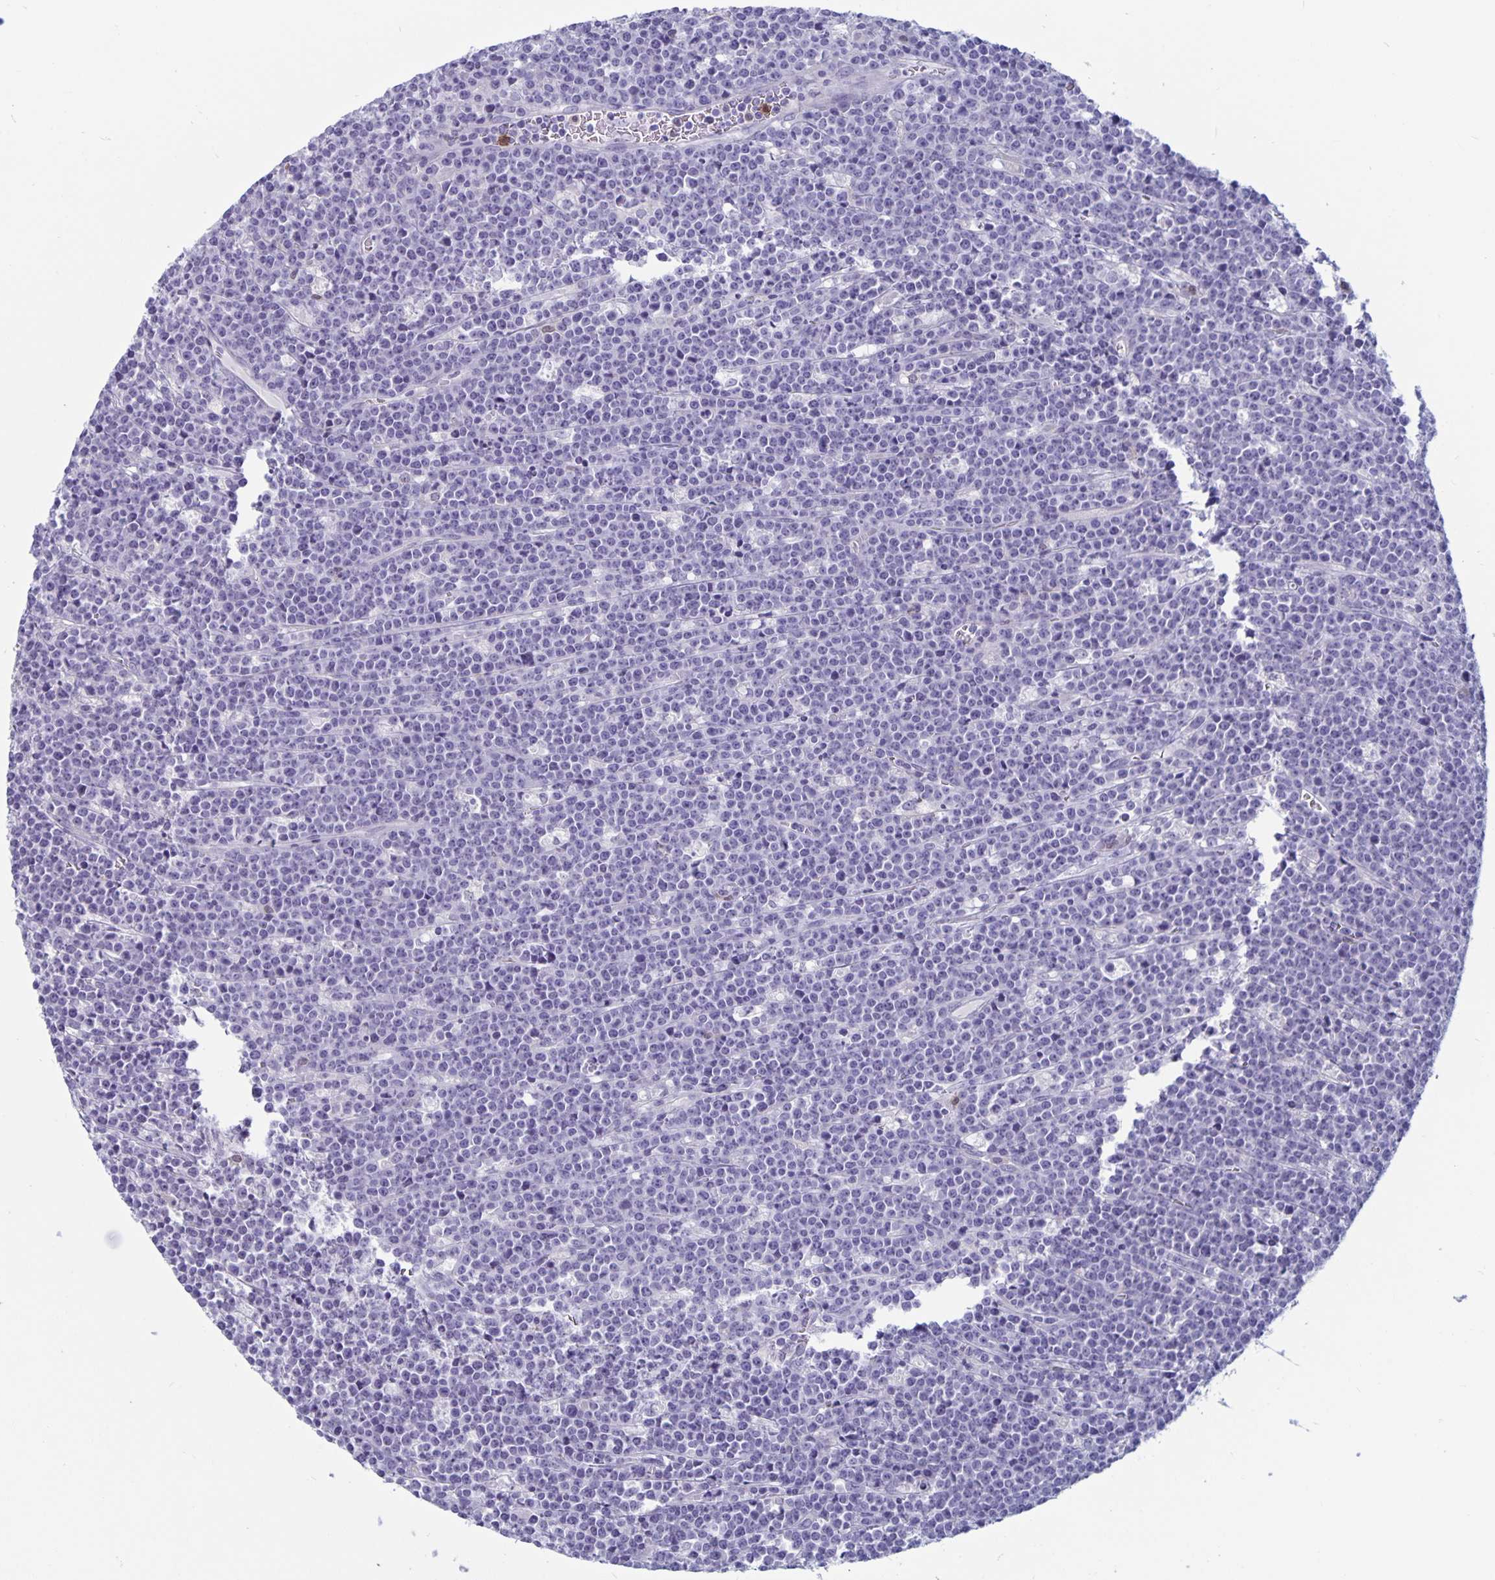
{"staining": {"intensity": "negative", "quantity": "none", "location": "none"}, "tissue": "lymphoma", "cell_type": "Tumor cells", "image_type": "cancer", "snomed": [{"axis": "morphology", "description": "Malignant lymphoma, non-Hodgkin's type, High grade"}, {"axis": "topography", "description": "Ovary"}], "caption": "There is no significant staining in tumor cells of malignant lymphoma, non-Hodgkin's type (high-grade).", "gene": "PLCB3", "patient": {"sex": "female", "age": 56}}